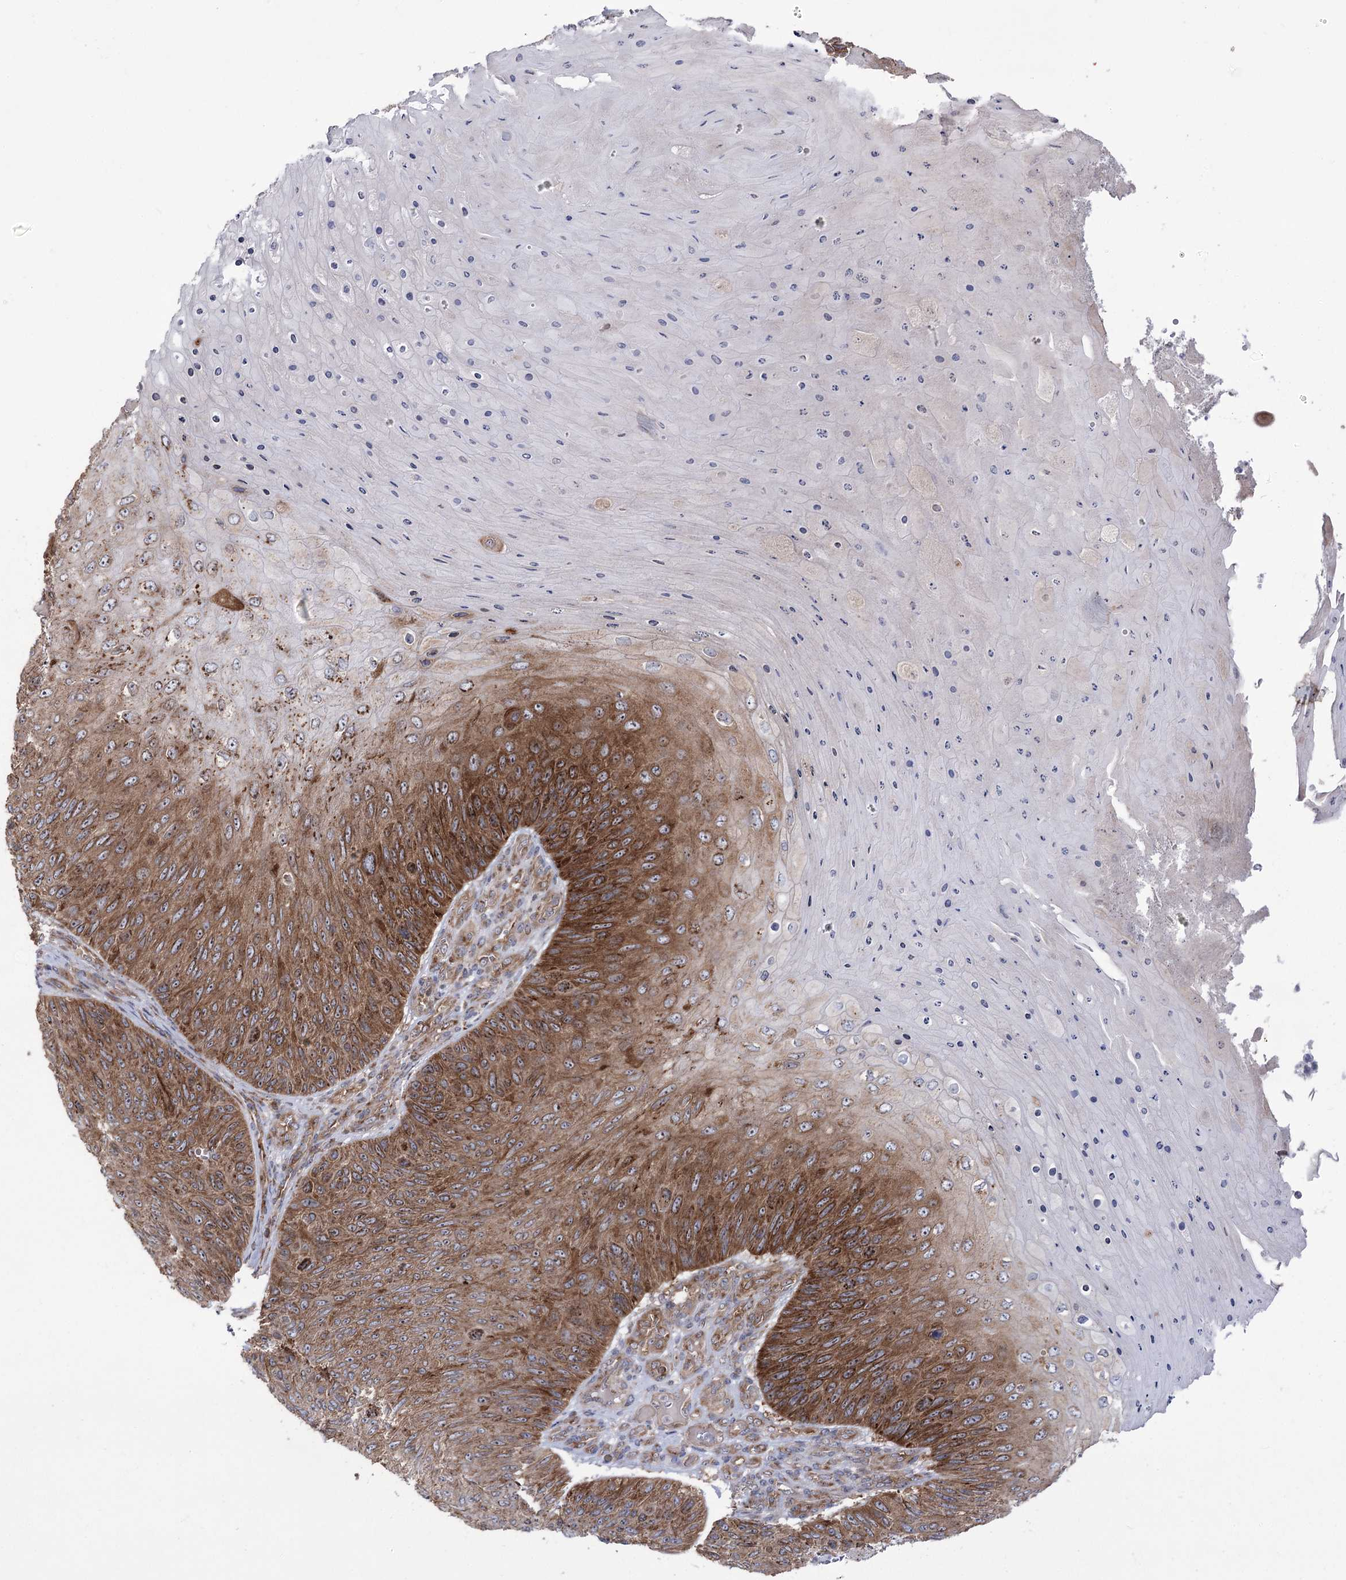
{"staining": {"intensity": "strong", "quantity": ">75%", "location": "cytoplasmic/membranous"}, "tissue": "skin cancer", "cell_type": "Tumor cells", "image_type": "cancer", "snomed": [{"axis": "morphology", "description": "Squamous cell carcinoma, NOS"}, {"axis": "topography", "description": "Skin"}], "caption": "Immunohistochemical staining of human squamous cell carcinoma (skin) reveals high levels of strong cytoplasmic/membranous protein staining in approximately >75% of tumor cells.", "gene": "ZNF622", "patient": {"sex": "female", "age": 88}}